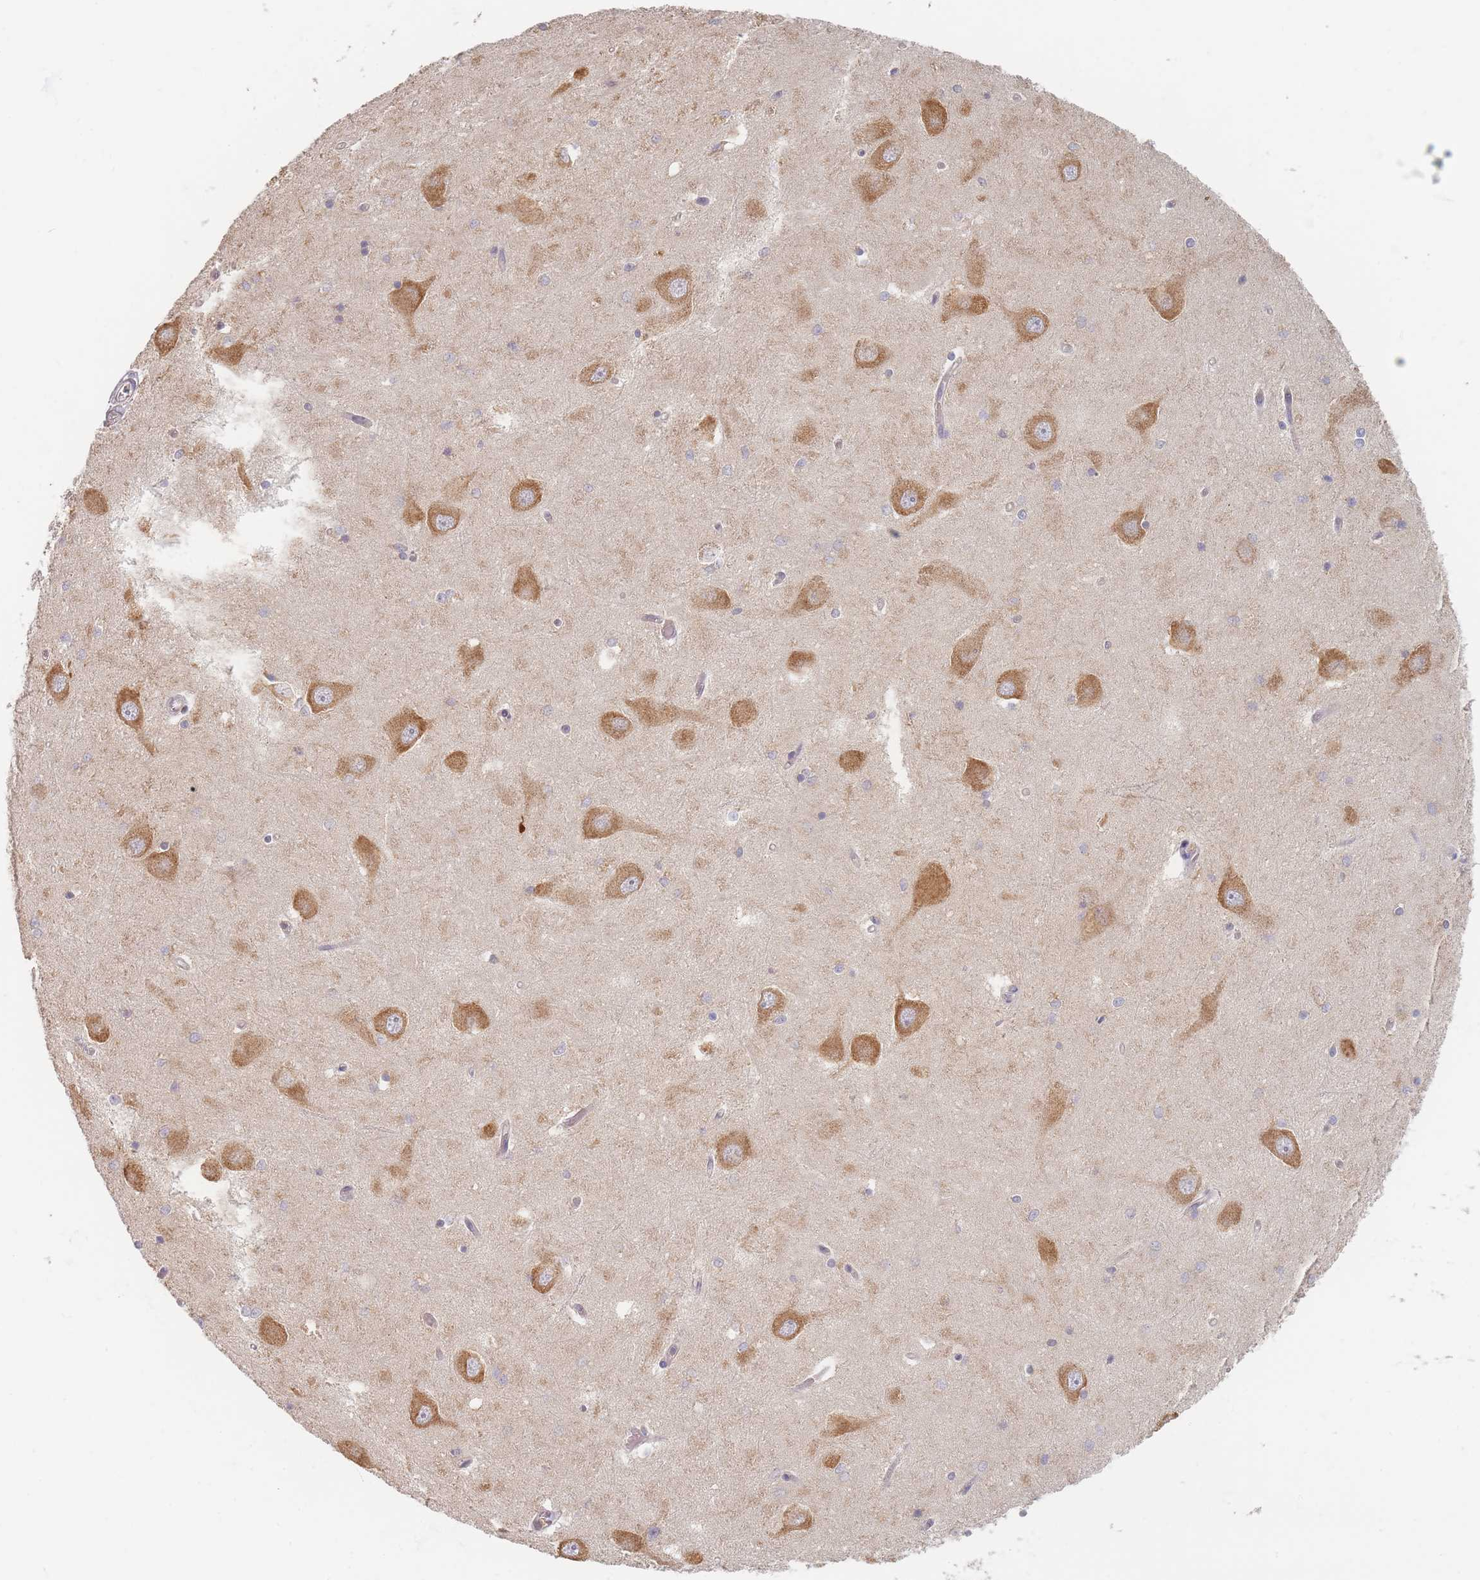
{"staining": {"intensity": "negative", "quantity": "none", "location": "none"}, "tissue": "hippocampus", "cell_type": "Glial cells", "image_type": "normal", "snomed": [{"axis": "morphology", "description": "Normal tissue, NOS"}, {"axis": "topography", "description": "Hippocampus"}], "caption": "Normal hippocampus was stained to show a protein in brown. There is no significant expression in glial cells.", "gene": "SLC35F3", "patient": {"sex": "male", "age": 45}}